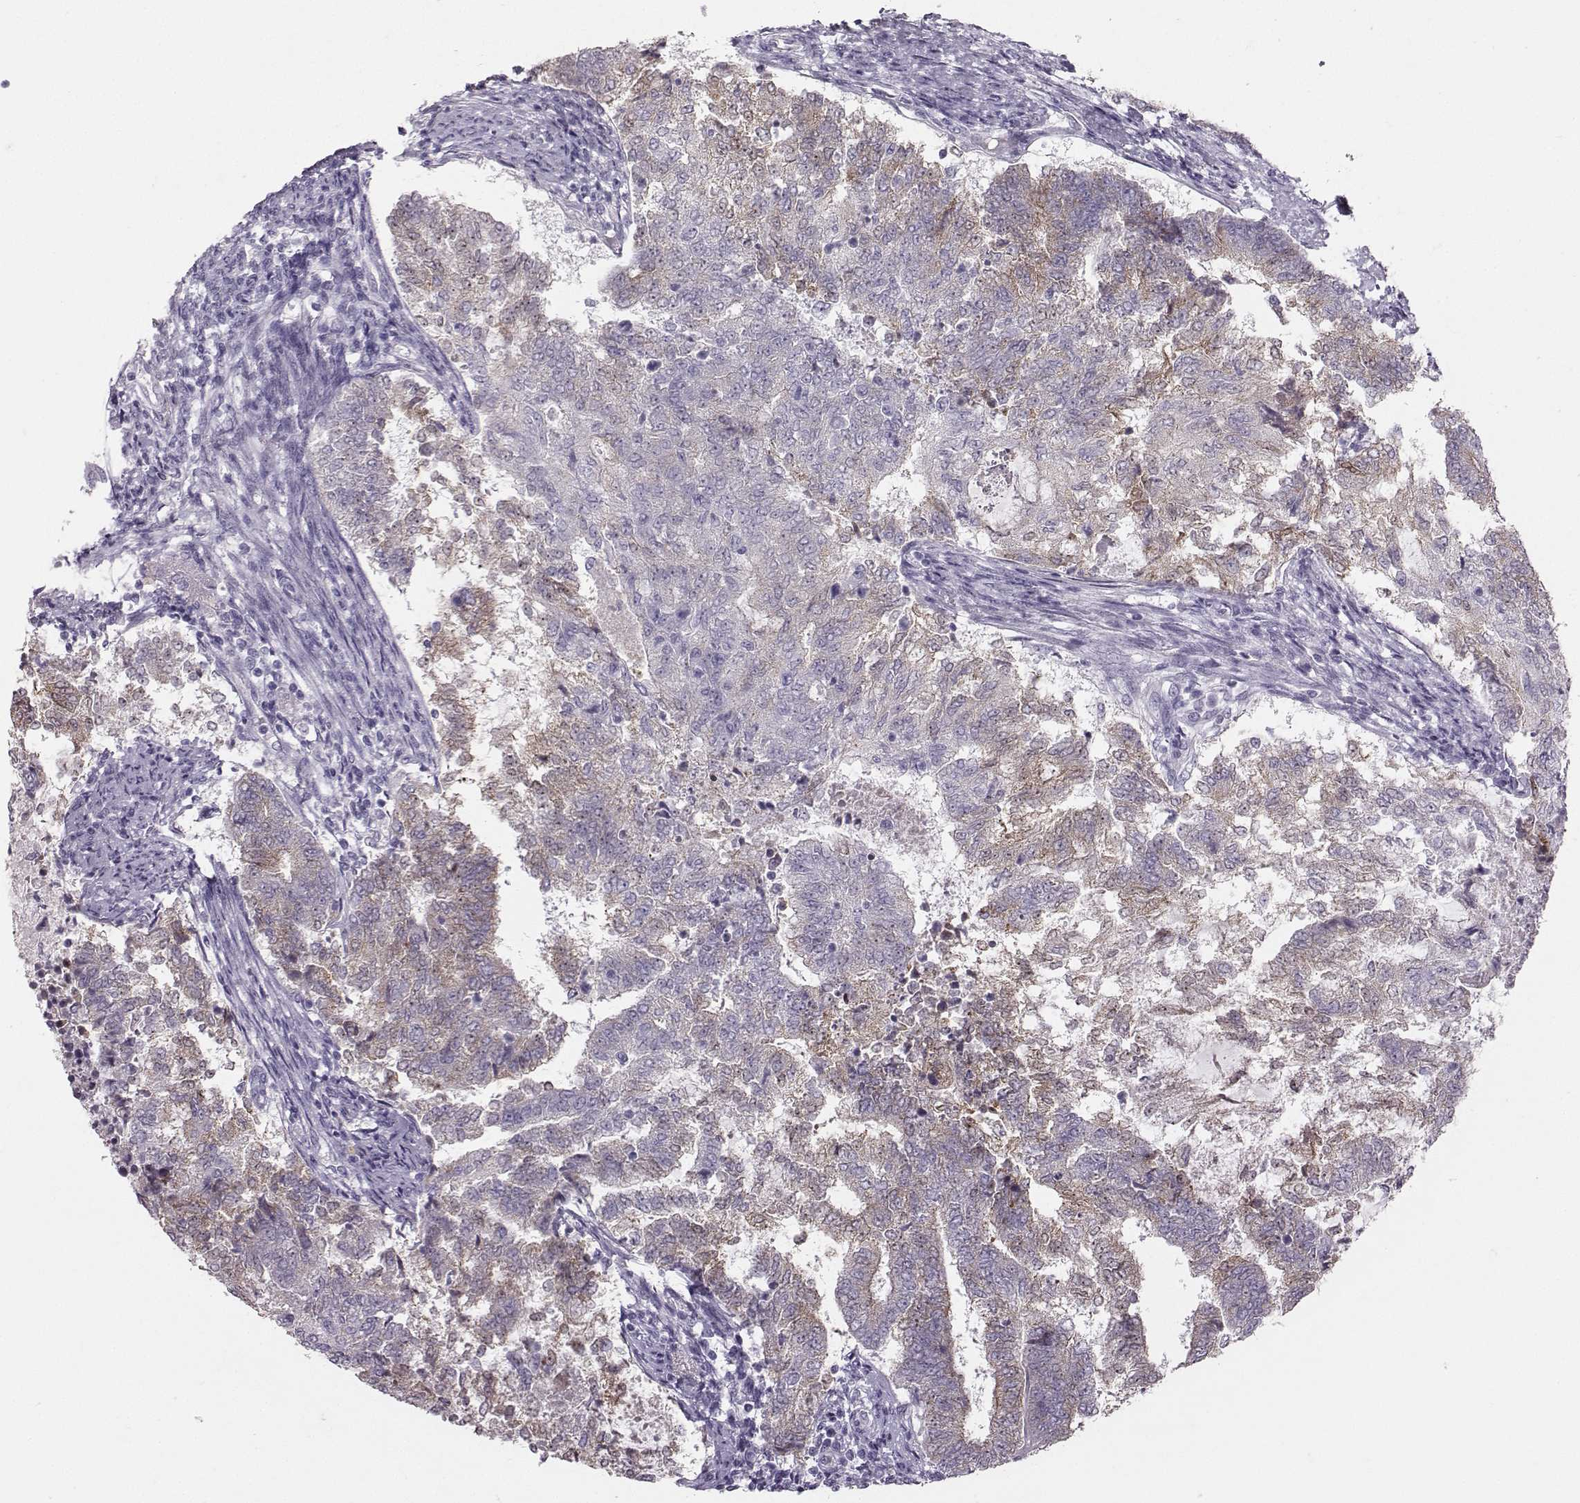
{"staining": {"intensity": "moderate", "quantity": "<25%", "location": "cytoplasmic/membranous"}, "tissue": "endometrial cancer", "cell_type": "Tumor cells", "image_type": "cancer", "snomed": [{"axis": "morphology", "description": "Adenocarcinoma, NOS"}, {"axis": "topography", "description": "Endometrium"}], "caption": "Moderate cytoplasmic/membranous expression is appreciated in approximately <25% of tumor cells in endometrial cancer (adenocarcinoma).", "gene": "PKP2", "patient": {"sex": "female", "age": 65}}